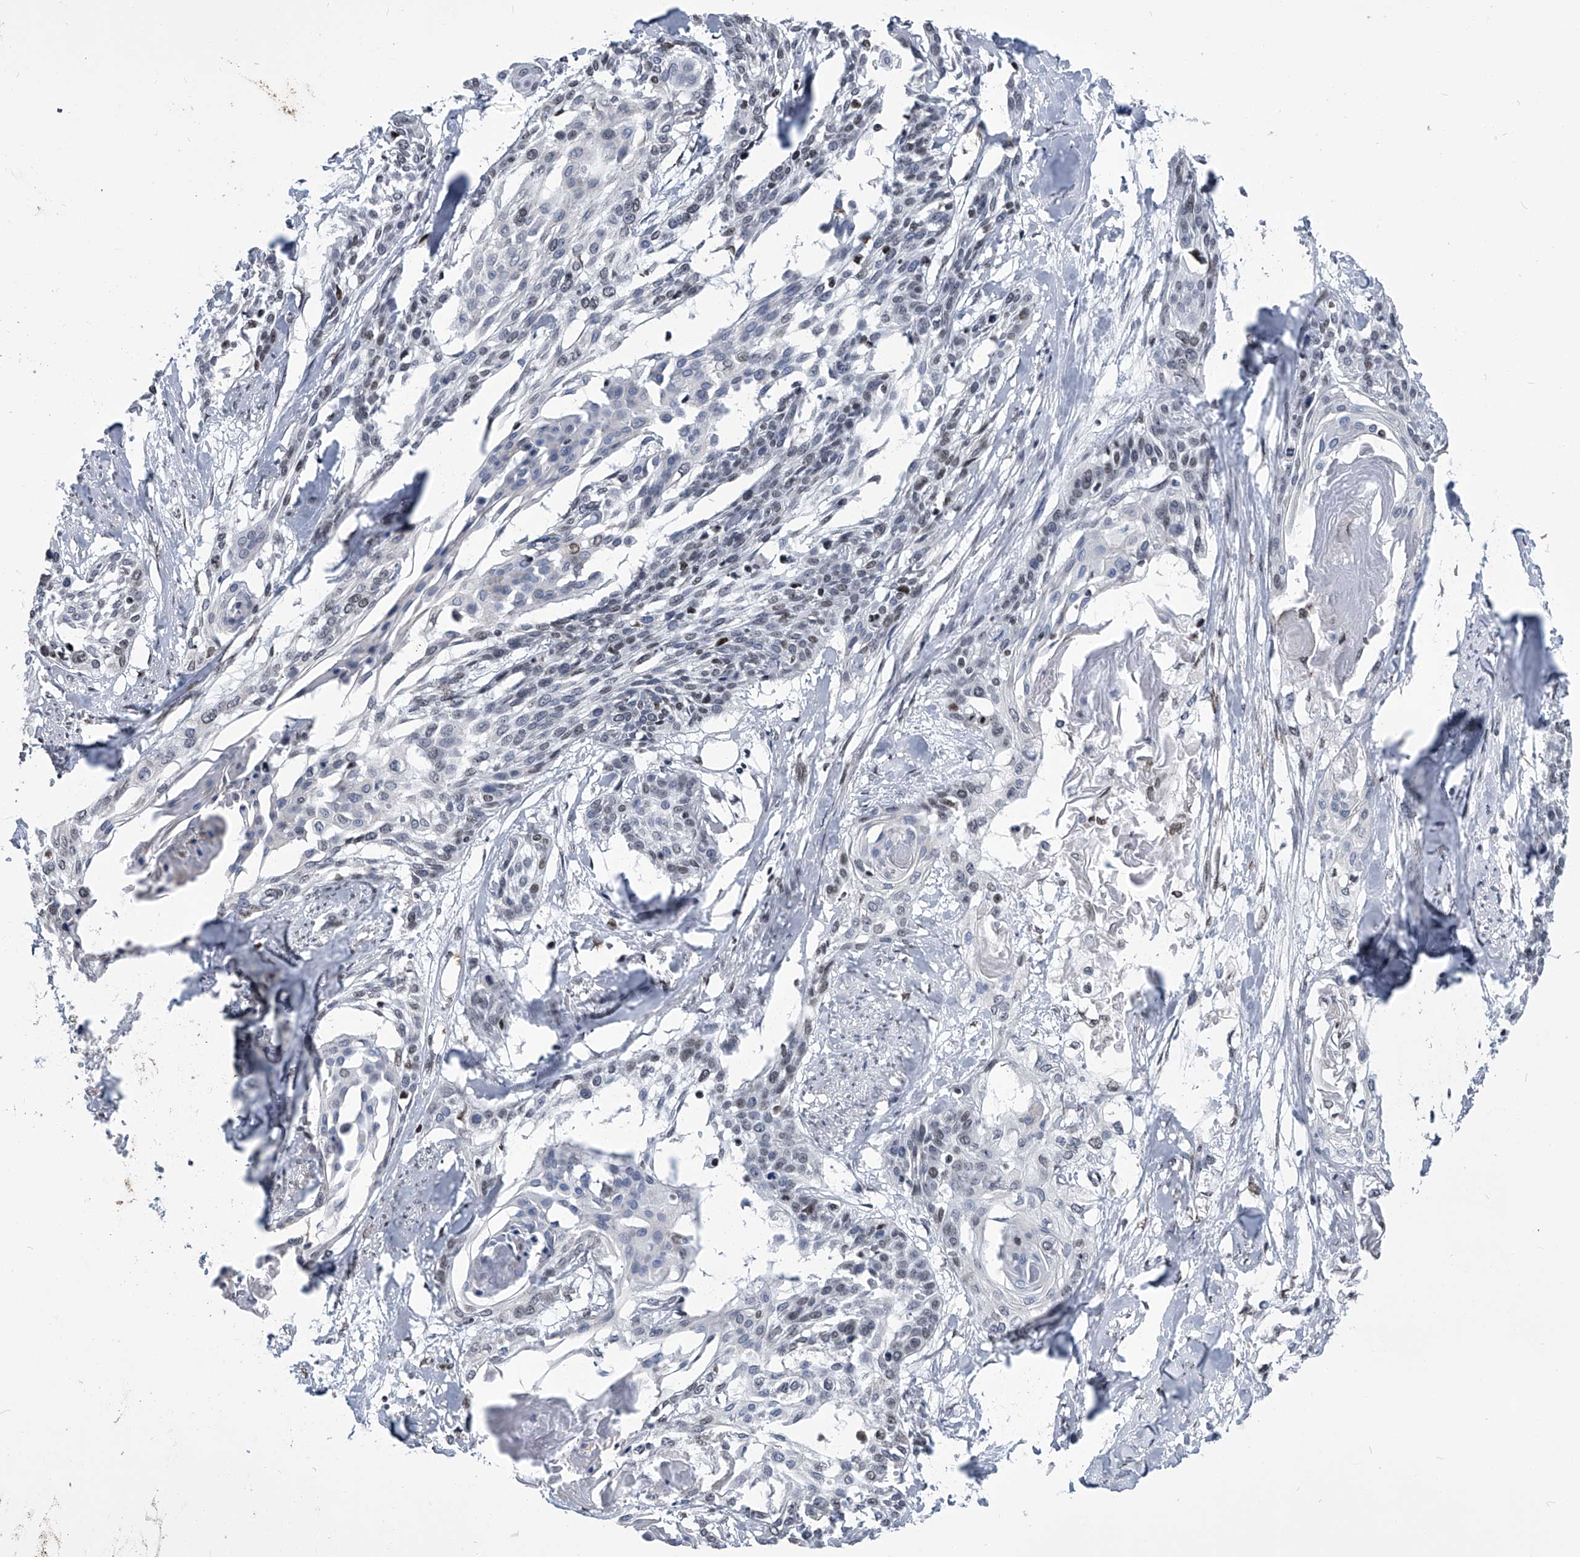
{"staining": {"intensity": "weak", "quantity": "<25%", "location": "nuclear"}, "tissue": "cervical cancer", "cell_type": "Tumor cells", "image_type": "cancer", "snomed": [{"axis": "morphology", "description": "Squamous cell carcinoma, NOS"}, {"axis": "topography", "description": "Cervix"}], "caption": "Immunohistochemistry (IHC) of cervical cancer (squamous cell carcinoma) reveals no staining in tumor cells.", "gene": "SIM2", "patient": {"sex": "female", "age": 57}}